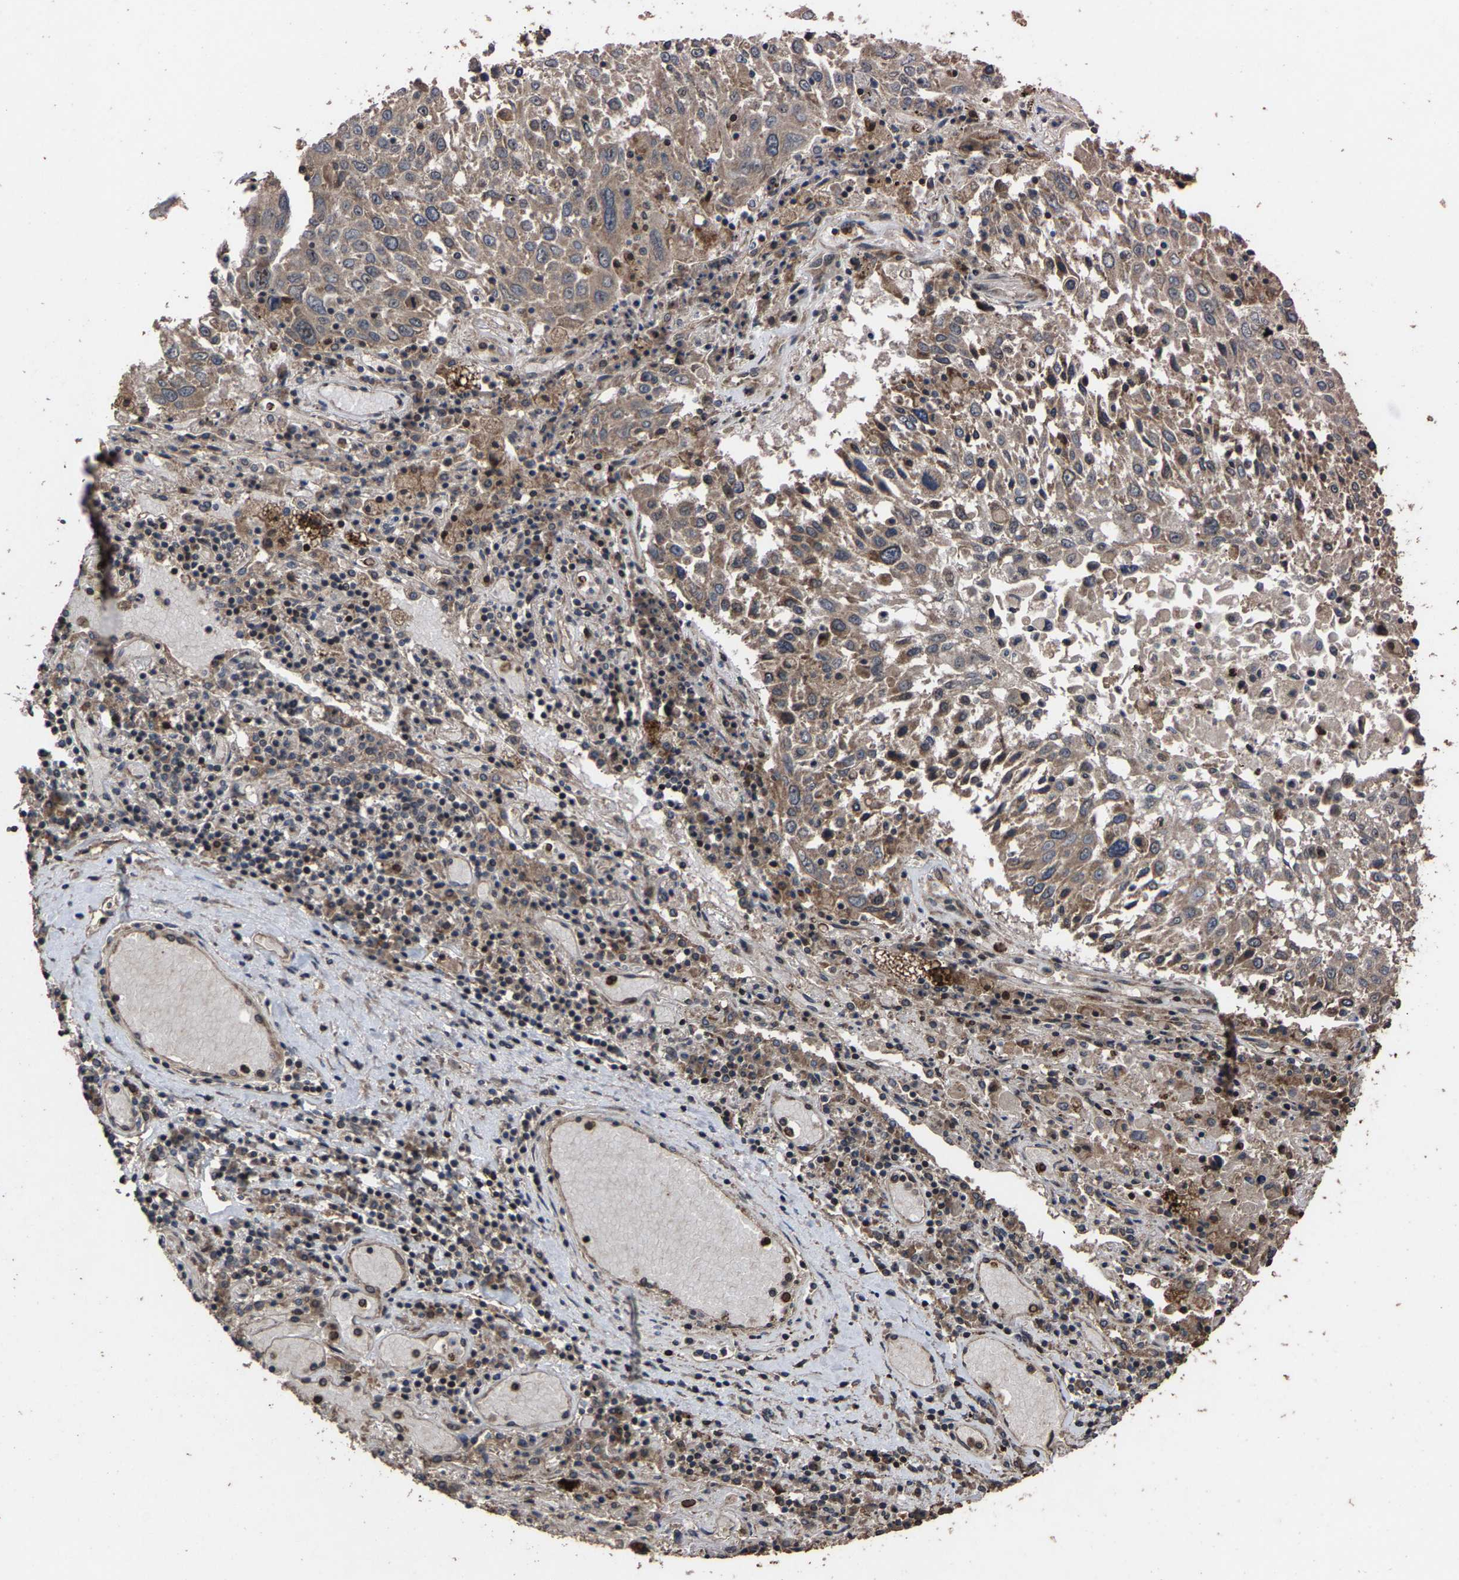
{"staining": {"intensity": "moderate", "quantity": ">75%", "location": "cytoplasmic/membranous"}, "tissue": "lung cancer", "cell_type": "Tumor cells", "image_type": "cancer", "snomed": [{"axis": "morphology", "description": "Squamous cell carcinoma, NOS"}, {"axis": "topography", "description": "Lung"}], "caption": "Immunohistochemistry (IHC) of squamous cell carcinoma (lung) shows medium levels of moderate cytoplasmic/membranous expression in about >75% of tumor cells.", "gene": "HAUS6", "patient": {"sex": "male", "age": 65}}